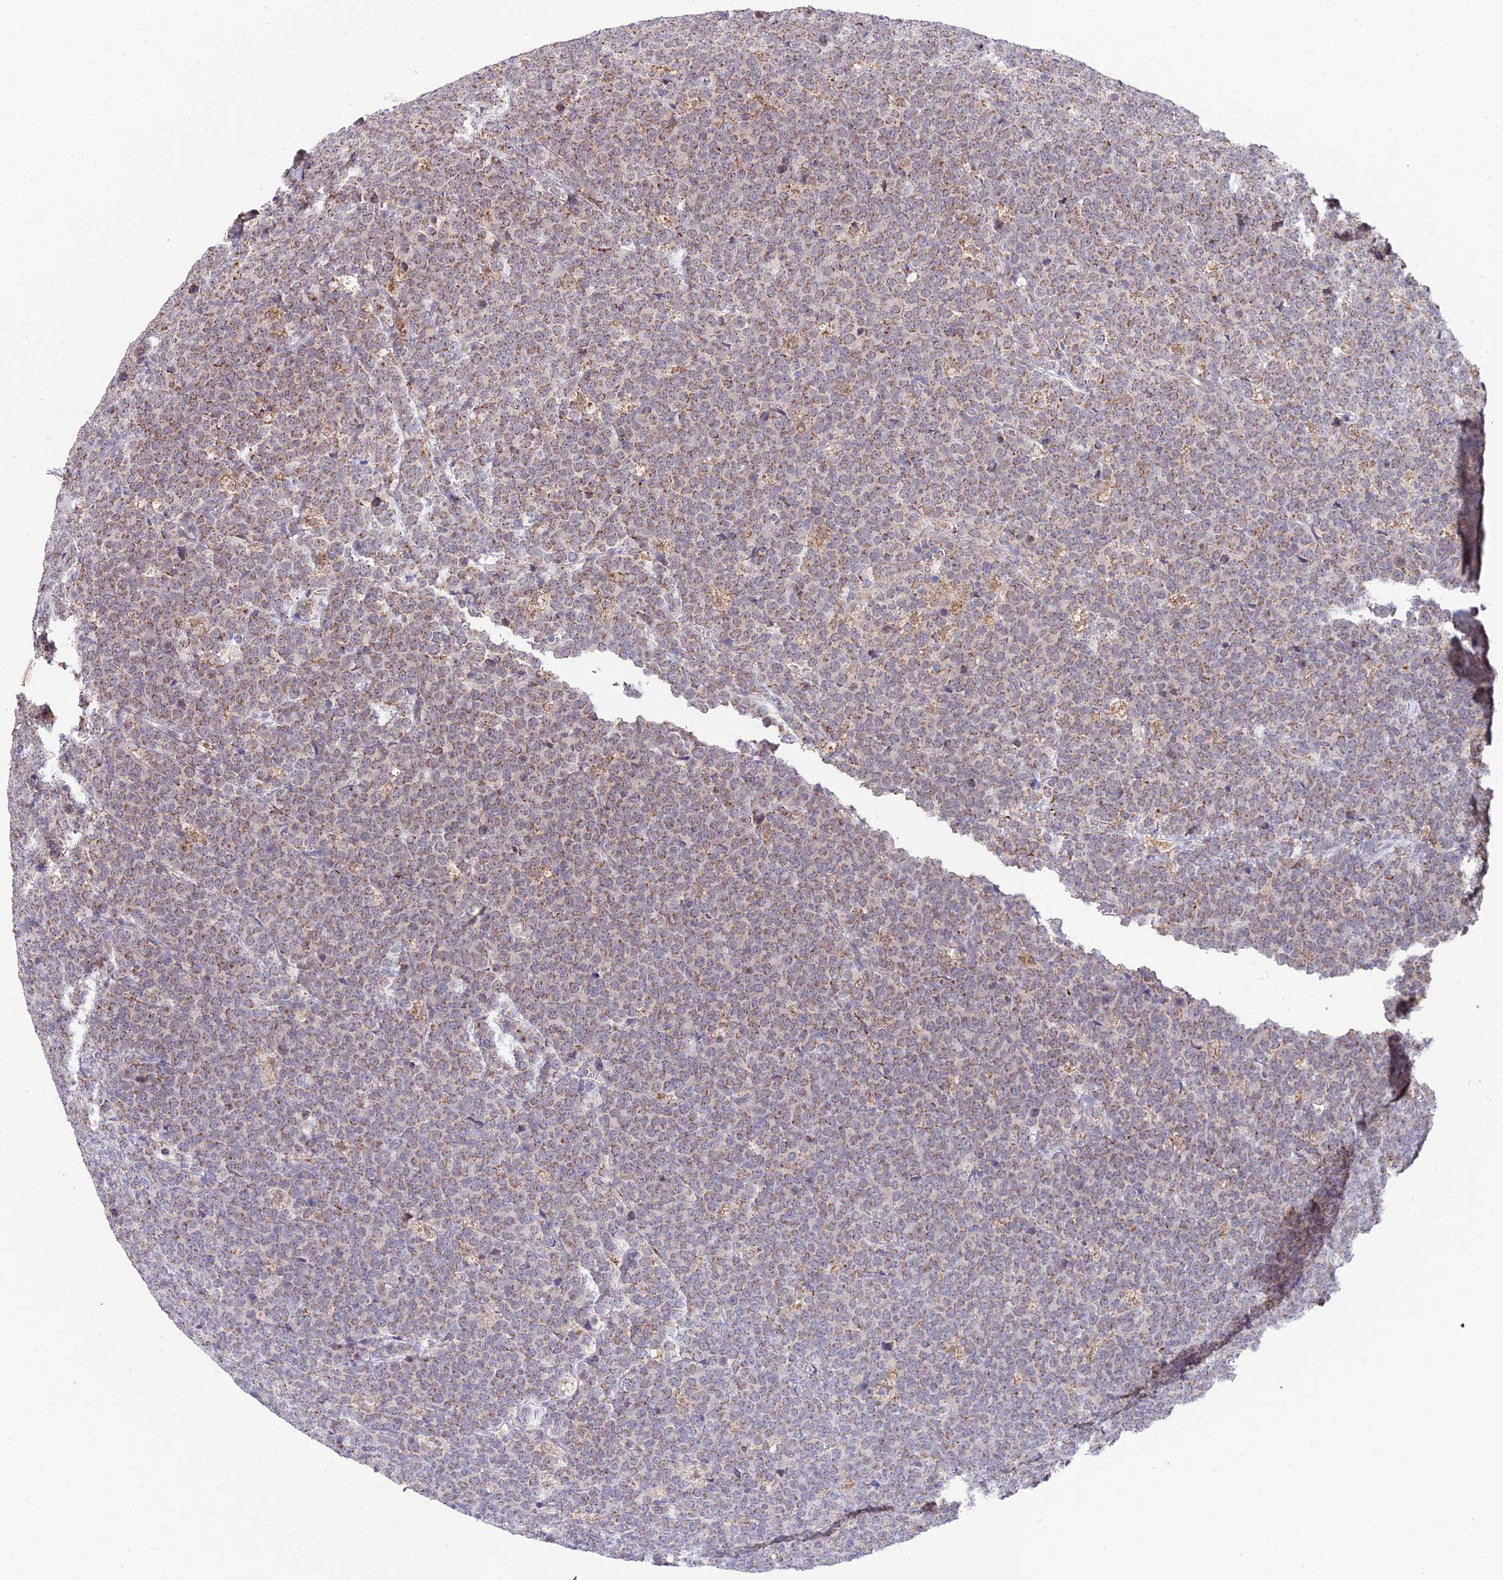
{"staining": {"intensity": "weak", "quantity": "25%-75%", "location": "cytoplasmic/membranous"}, "tissue": "lymphoma", "cell_type": "Tumor cells", "image_type": "cancer", "snomed": [{"axis": "morphology", "description": "Malignant lymphoma, non-Hodgkin's type, High grade"}, {"axis": "topography", "description": "Small intestine"}], "caption": "Immunohistochemical staining of human malignant lymphoma, non-Hodgkin's type (high-grade) reveals low levels of weak cytoplasmic/membranous staining in approximately 25%-75% of tumor cells. (DAB IHC, brown staining for protein, blue staining for nuclei).", "gene": "PSMD2", "patient": {"sex": "male", "age": 8}}